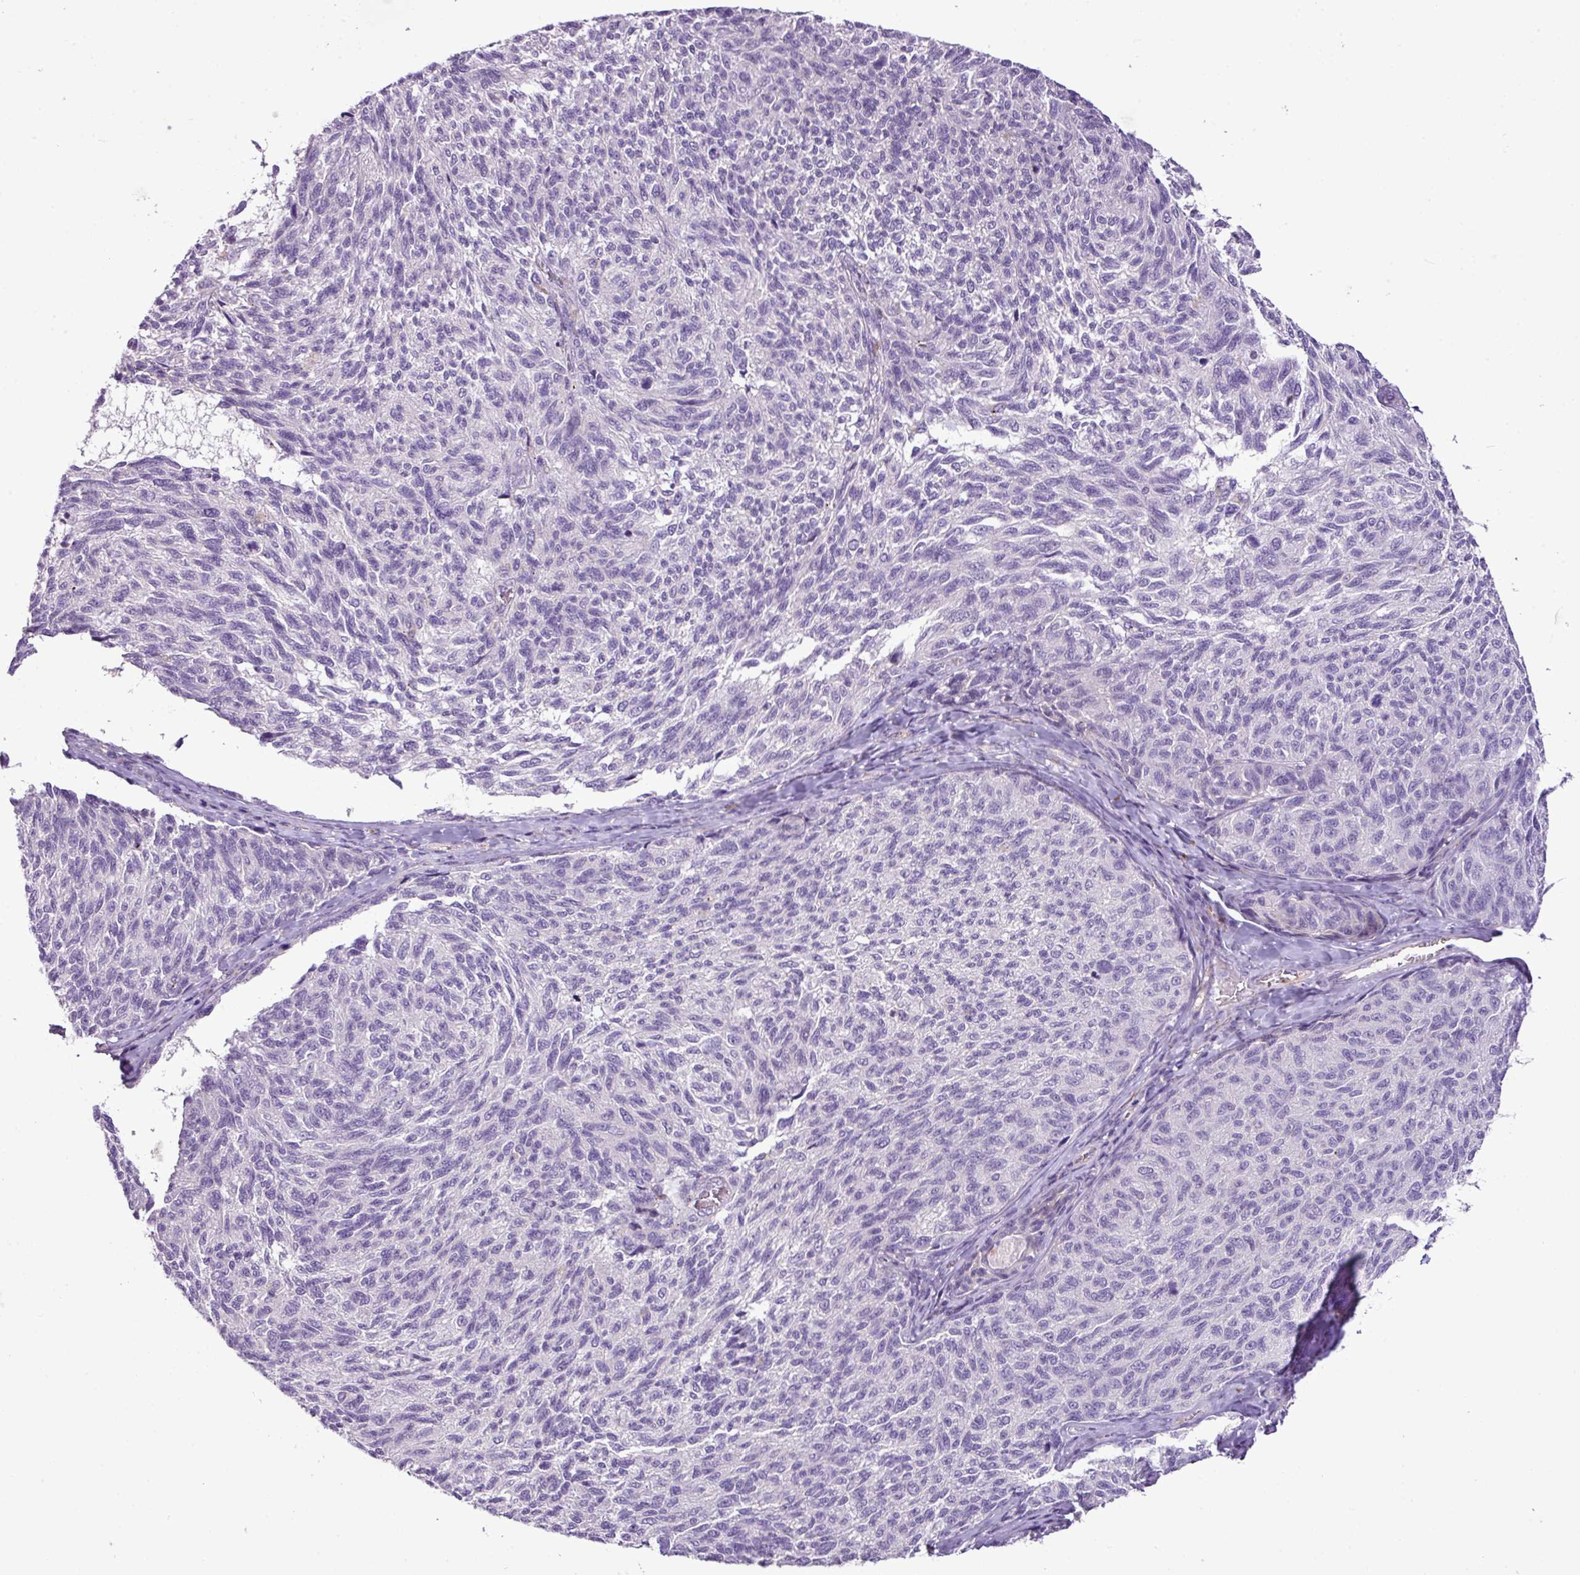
{"staining": {"intensity": "negative", "quantity": "none", "location": "none"}, "tissue": "melanoma", "cell_type": "Tumor cells", "image_type": "cancer", "snomed": [{"axis": "morphology", "description": "Malignant melanoma, NOS"}, {"axis": "topography", "description": "Skin"}], "caption": "Melanoma was stained to show a protein in brown. There is no significant expression in tumor cells.", "gene": "DNAJB13", "patient": {"sex": "female", "age": 73}}